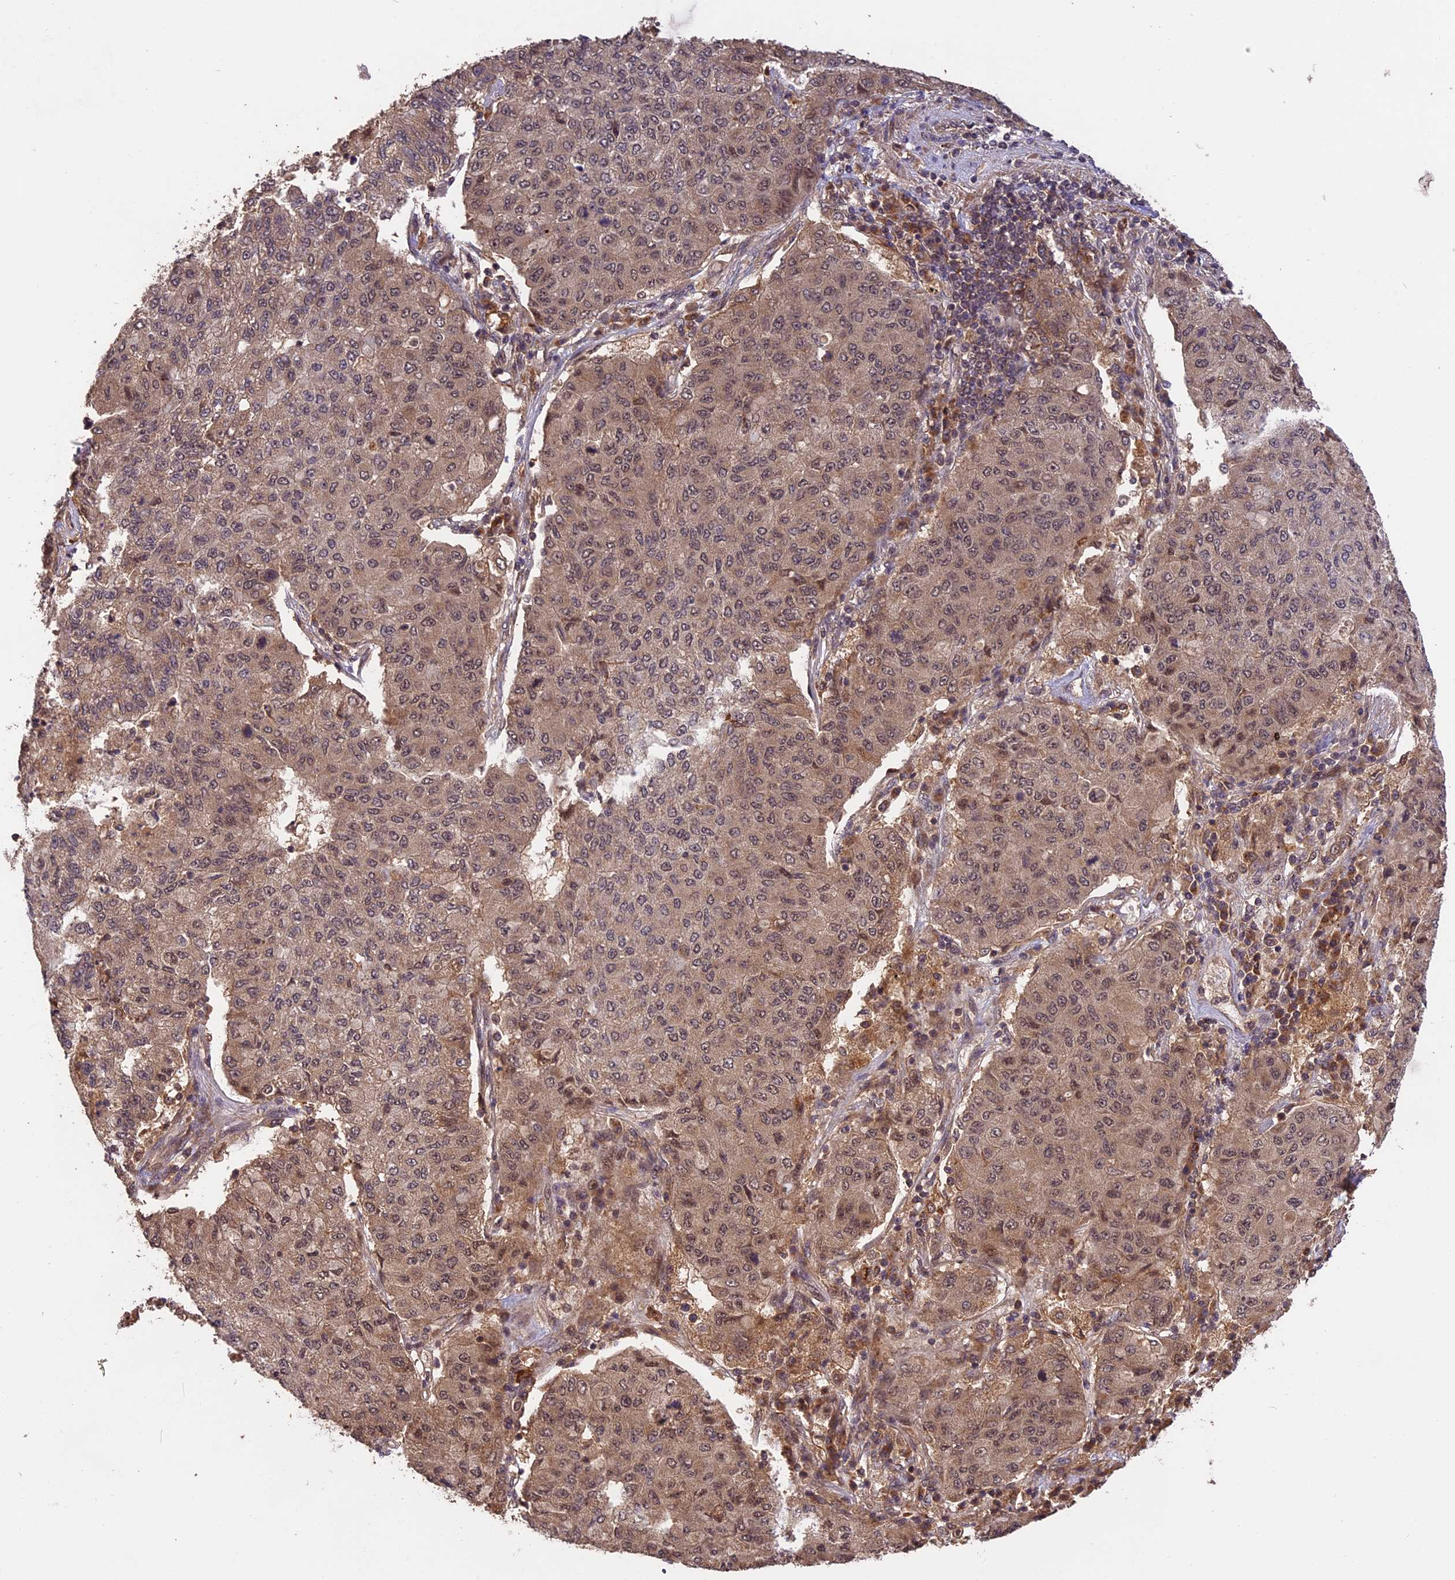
{"staining": {"intensity": "weak", "quantity": "25%-75%", "location": "cytoplasmic/membranous,nuclear"}, "tissue": "lung cancer", "cell_type": "Tumor cells", "image_type": "cancer", "snomed": [{"axis": "morphology", "description": "Squamous cell carcinoma, NOS"}, {"axis": "topography", "description": "Lung"}], "caption": "About 25%-75% of tumor cells in human lung cancer (squamous cell carcinoma) exhibit weak cytoplasmic/membranous and nuclear protein positivity as visualized by brown immunohistochemical staining.", "gene": "ESCO1", "patient": {"sex": "male", "age": 74}}